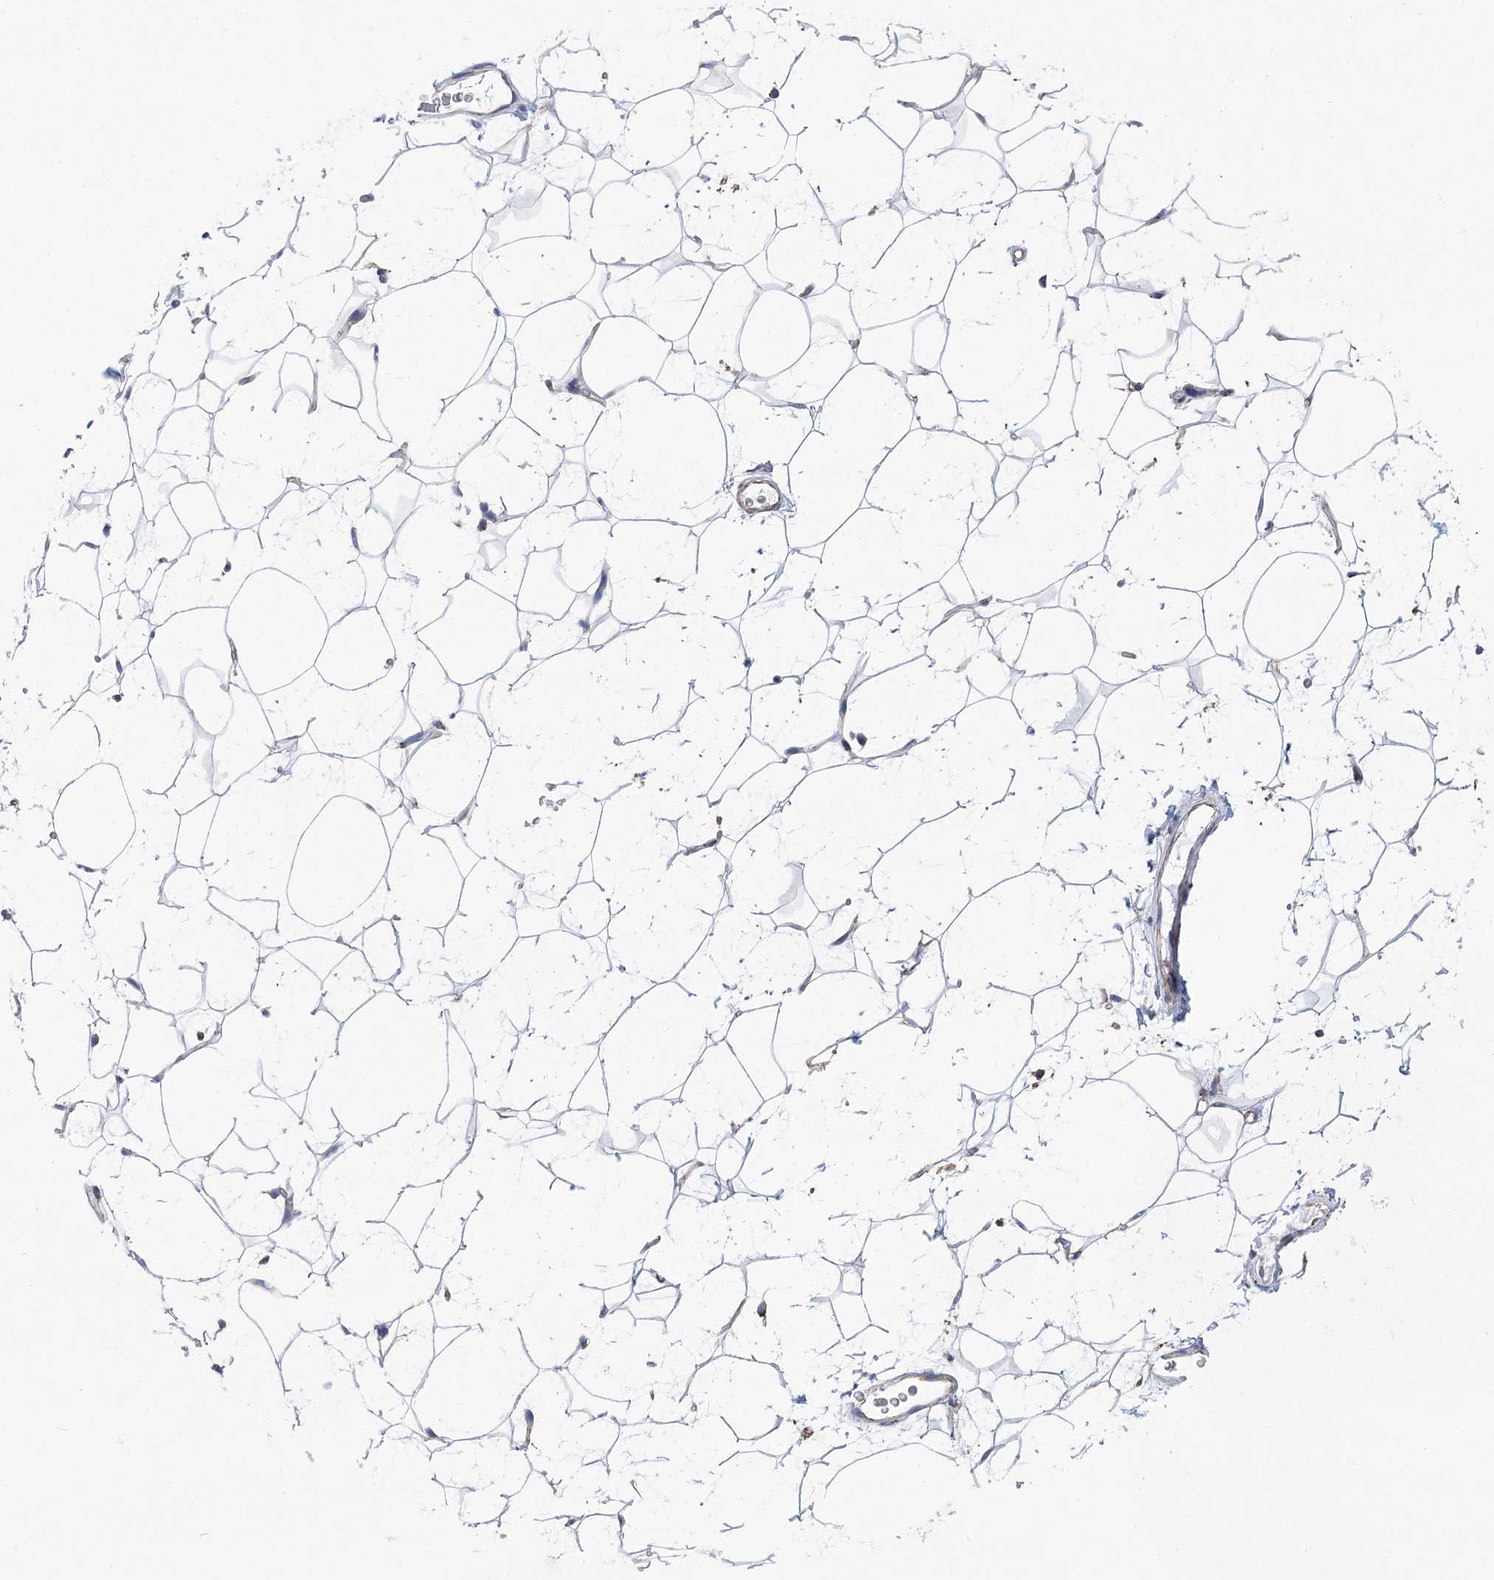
{"staining": {"intensity": "negative", "quantity": "none", "location": "none"}, "tissue": "adipose tissue", "cell_type": "Adipocytes", "image_type": "normal", "snomed": [{"axis": "morphology", "description": "Normal tissue, NOS"}, {"axis": "topography", "description": "Breast"}], "caption": "IHC image of unremarkable adipose tissue: adipose tissue stained with DAB reveals no significant protein positivity in adipocytes.", "gene": "METTL24", "patient": {"sex": "female", "age": 26}}